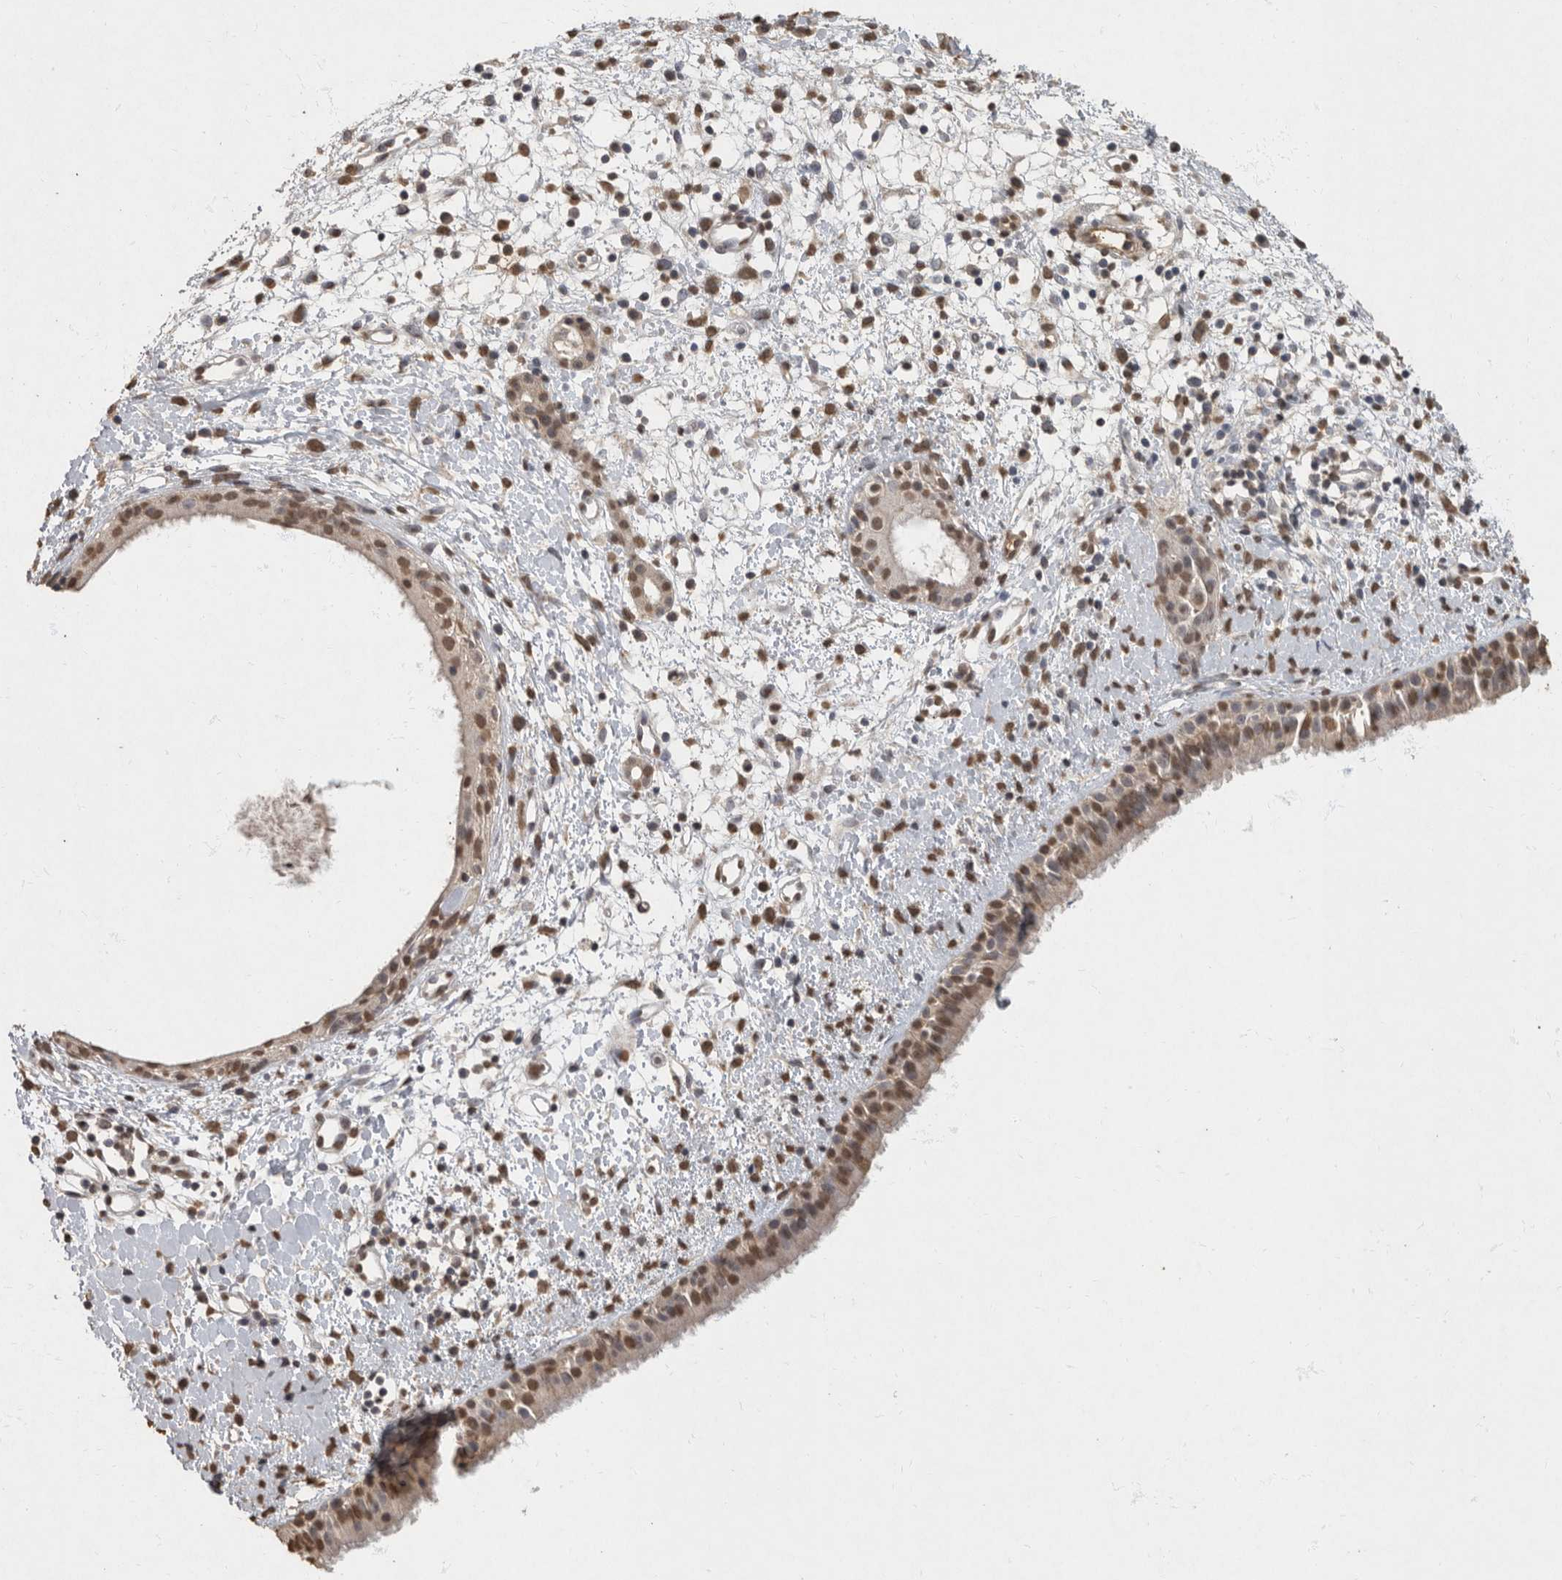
{"staining": {"intensity": "moderate", "quantity": "25%-75%", "location": "cytoplasmic/membranous,nuclear"}, "tissue": "nasopharynx", "cell_type": "Respiratory epithelial cells", "image_type": "normal", "snomed": [{"axis": "morphology", "description": "Normal tissue, NOS"}, {"axis": "topography", "description": "Nasopharynx"}], "caption": "Benign nasopharynx demonstrates moderate cytoplasmic/membranous,nuclear staining in approximately 25%-75% of respiratory epithelial cells.", "gene": "NBL1", "patient": {"sex": "male", "age": 22}}